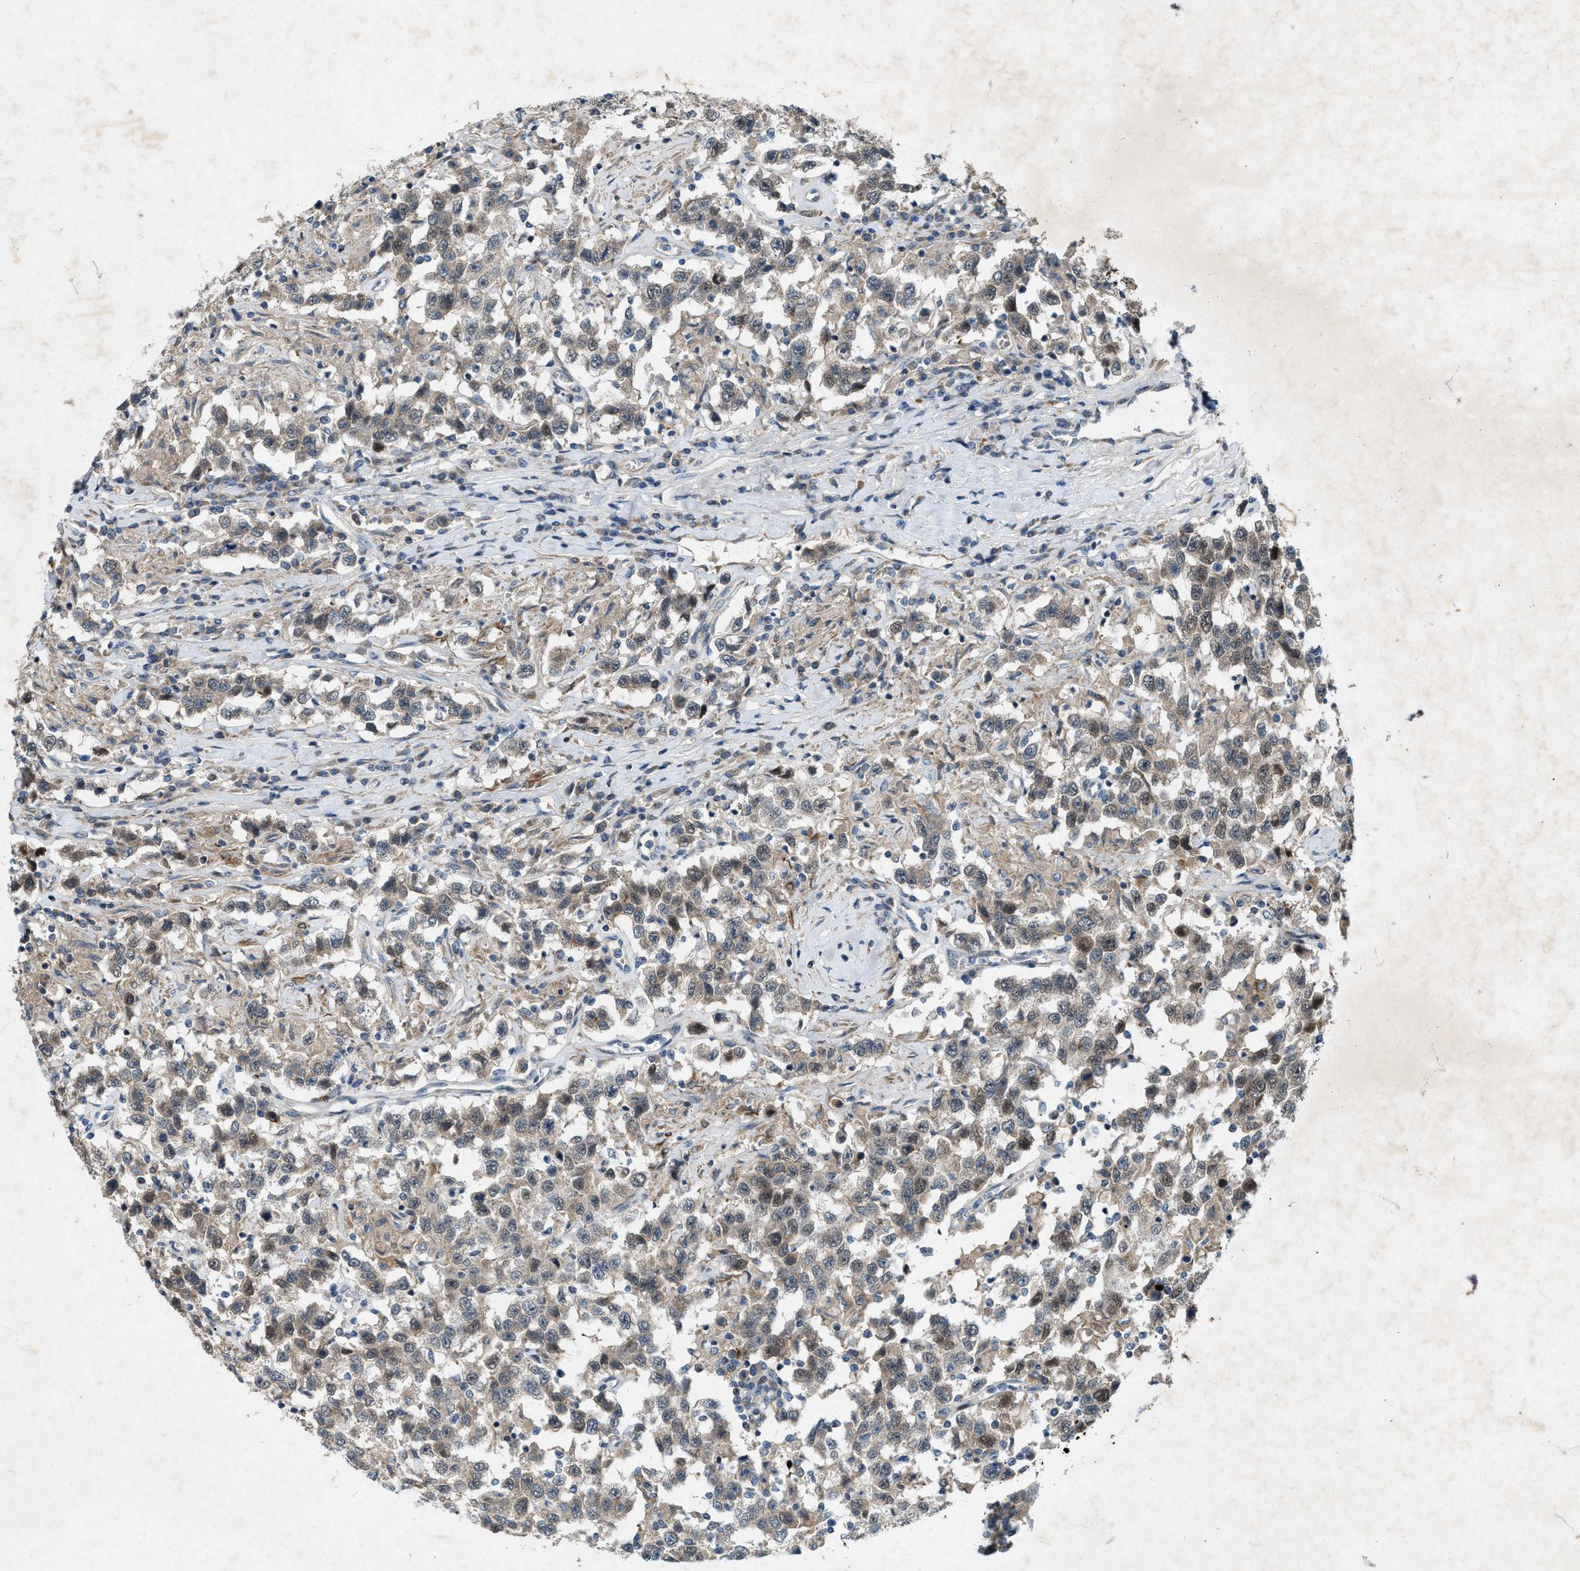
{"staining": {"intensity": "weak", "quantity": ">75%", "location": "cytoplasmic/membranous"}, "tissue": "testis cancer", "cell_type": "Tumor cells", "image_type": "cancer", "snomed": [{"axis": "morphology", "description": "Seminoma, NOS"}, {"axis": "topography", "description": "Testis"}], "caption": "Immunohistochemistry (IHC) image of human testis seminoma stained for a protein (brown), which shows low levels of weak cytoplasmic/membranous positivity in approximately >75% of tumor cells.", "gene": "URGCP", "patient": {"sex": "male", "age": 41}}